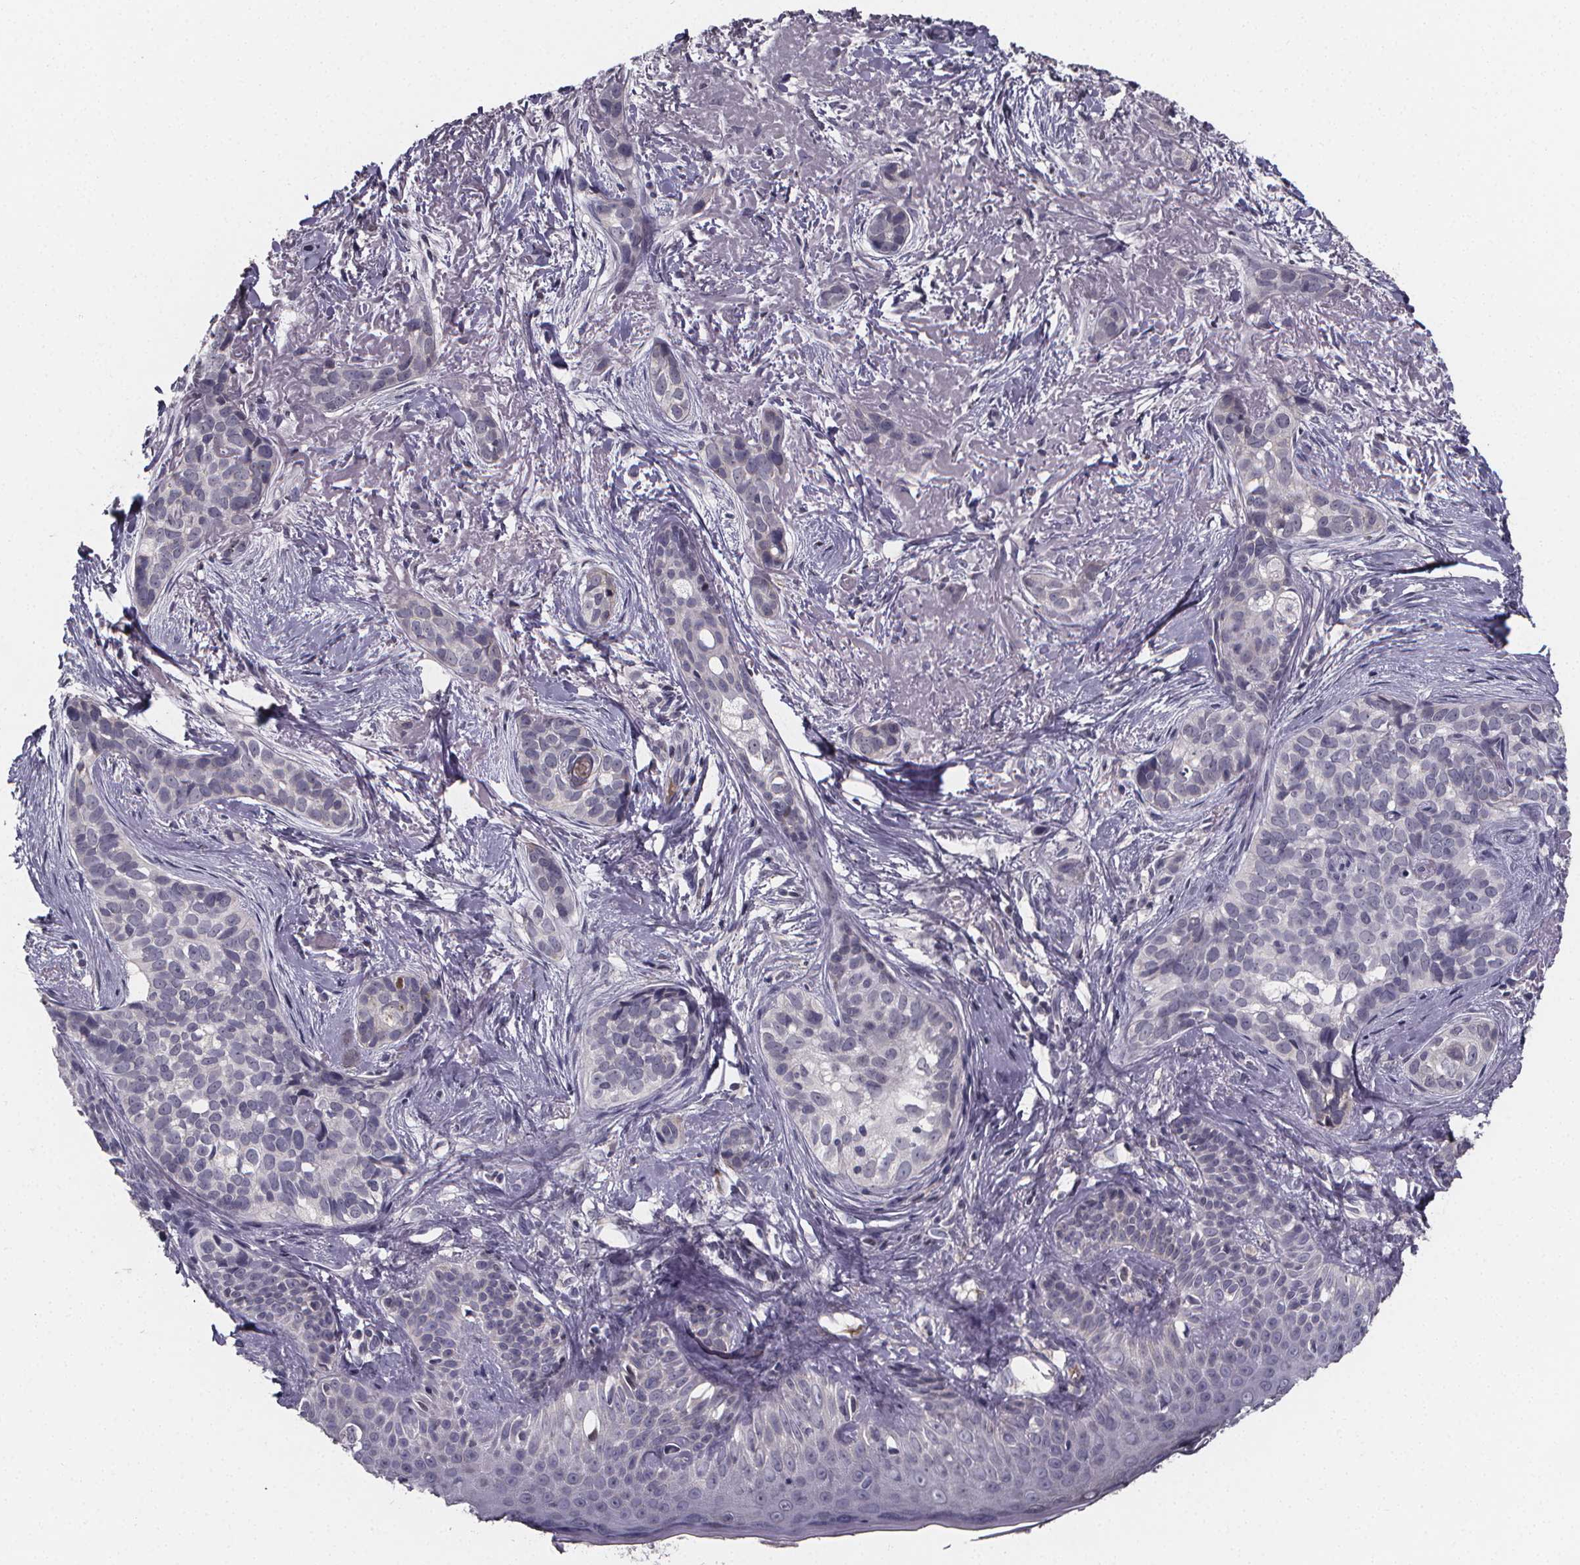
{"staining": {"intensity": "negative", "quantity": "none", "location": "none"}, "tissue": "skin cancer", "cell_type": "Tumor cells", "image_type": "cancer", "snomed": [{"axis": "morphology", "description": "Basal cell carcinoma"}, {"axis": "topography", "description": "Skin"}], "caption": "Photomicrograph shows no protein staining in tumor cells of skin cancer tissue.", "gene": "AGT", "patient": {"sex": "male", "age": 87}}